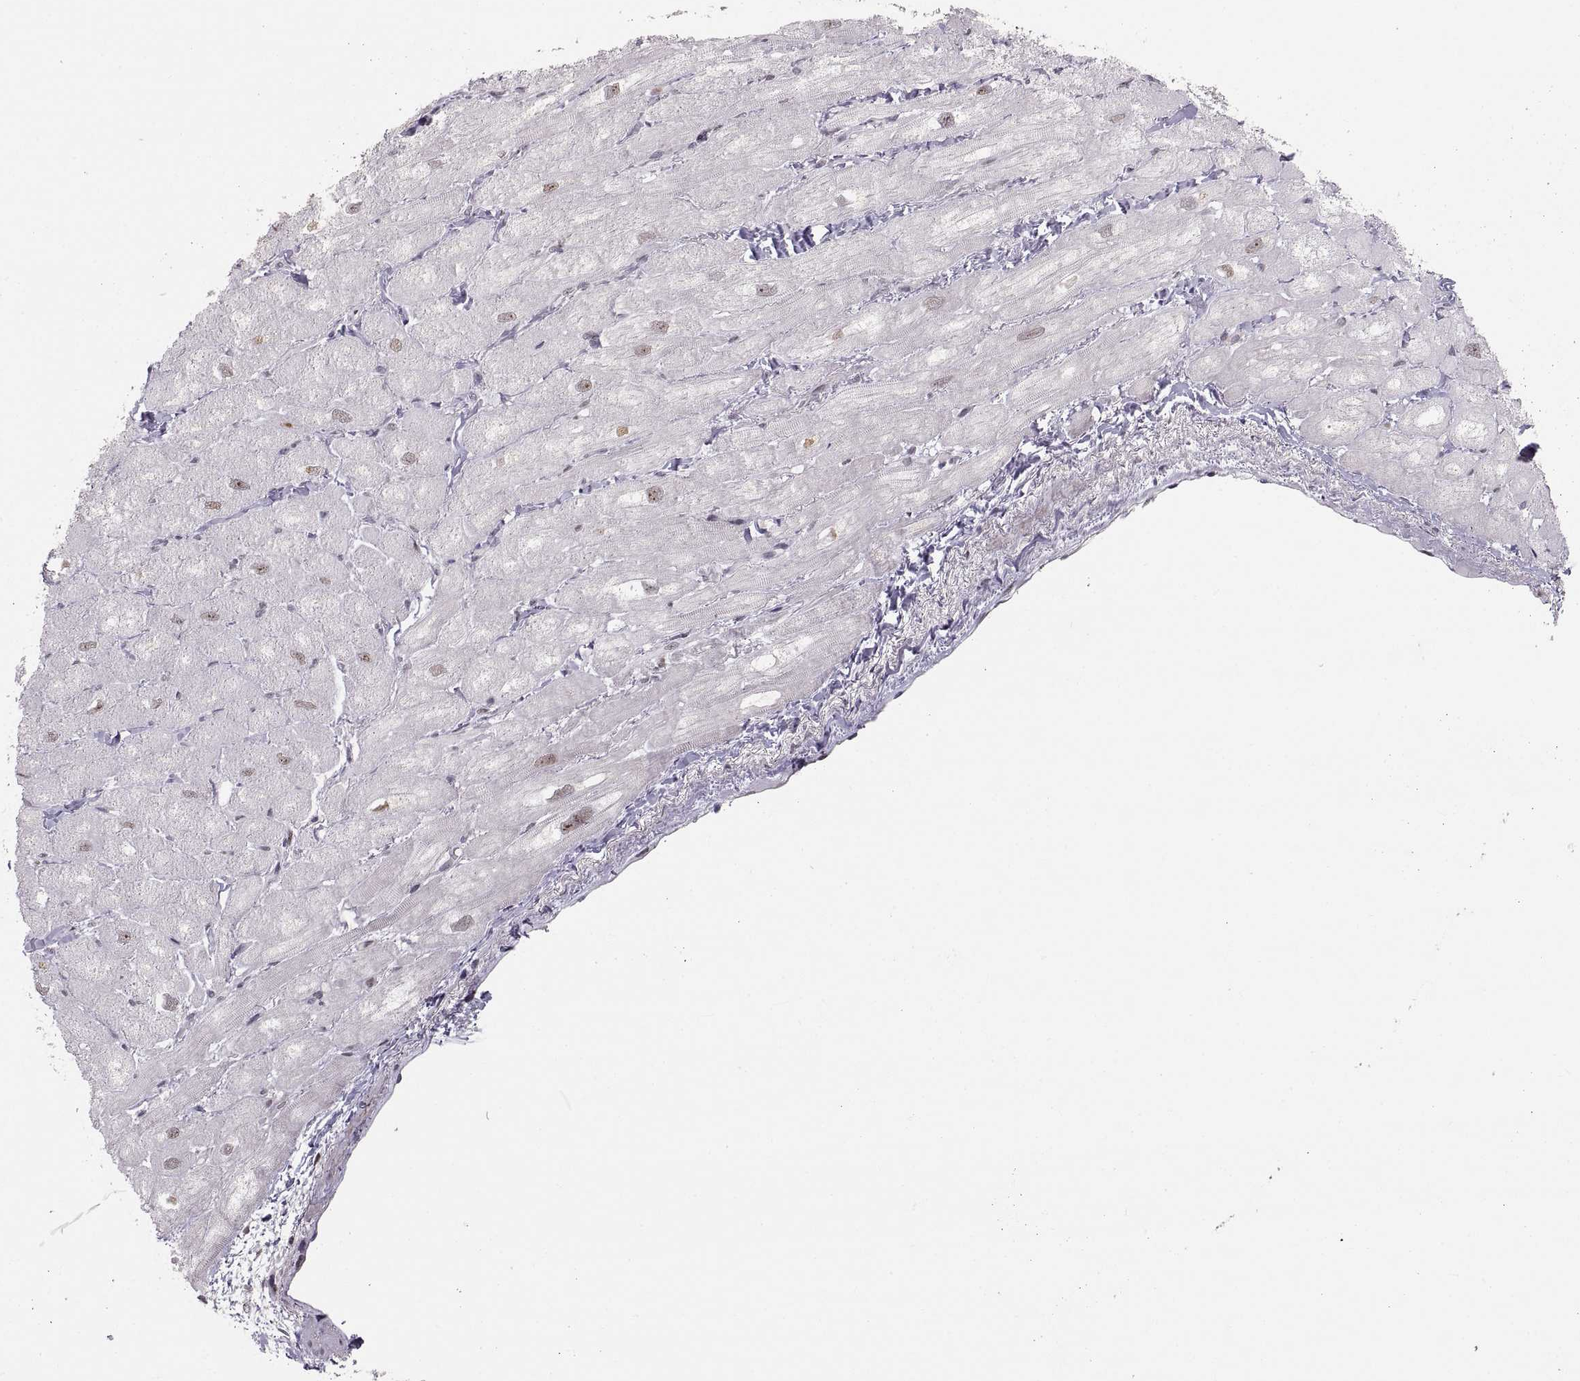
{"staining": {"intensity": "weak", "quantity": "<25%", "location": "nuclear"}, "tissue": "heart muscle", "cell_type": "Cardiomyocytes", "image_type": "normal", "snomed": [{"axis": "morphology", "description": "Normal tissue, NOS"}, {"axis": "topography", "description": "Heart"}], "caption": "Immunohistochemistry of unremarkable heart muscle demonstrates no positivity in cardiomyocytes. (Brightfield microscopy of DAB (3,3'-diaminobenzidine) immunohistochemistry (IHC) at high magnification).", "gene": "SNAI1", "patient": {"sex": "male", "age": 60}}